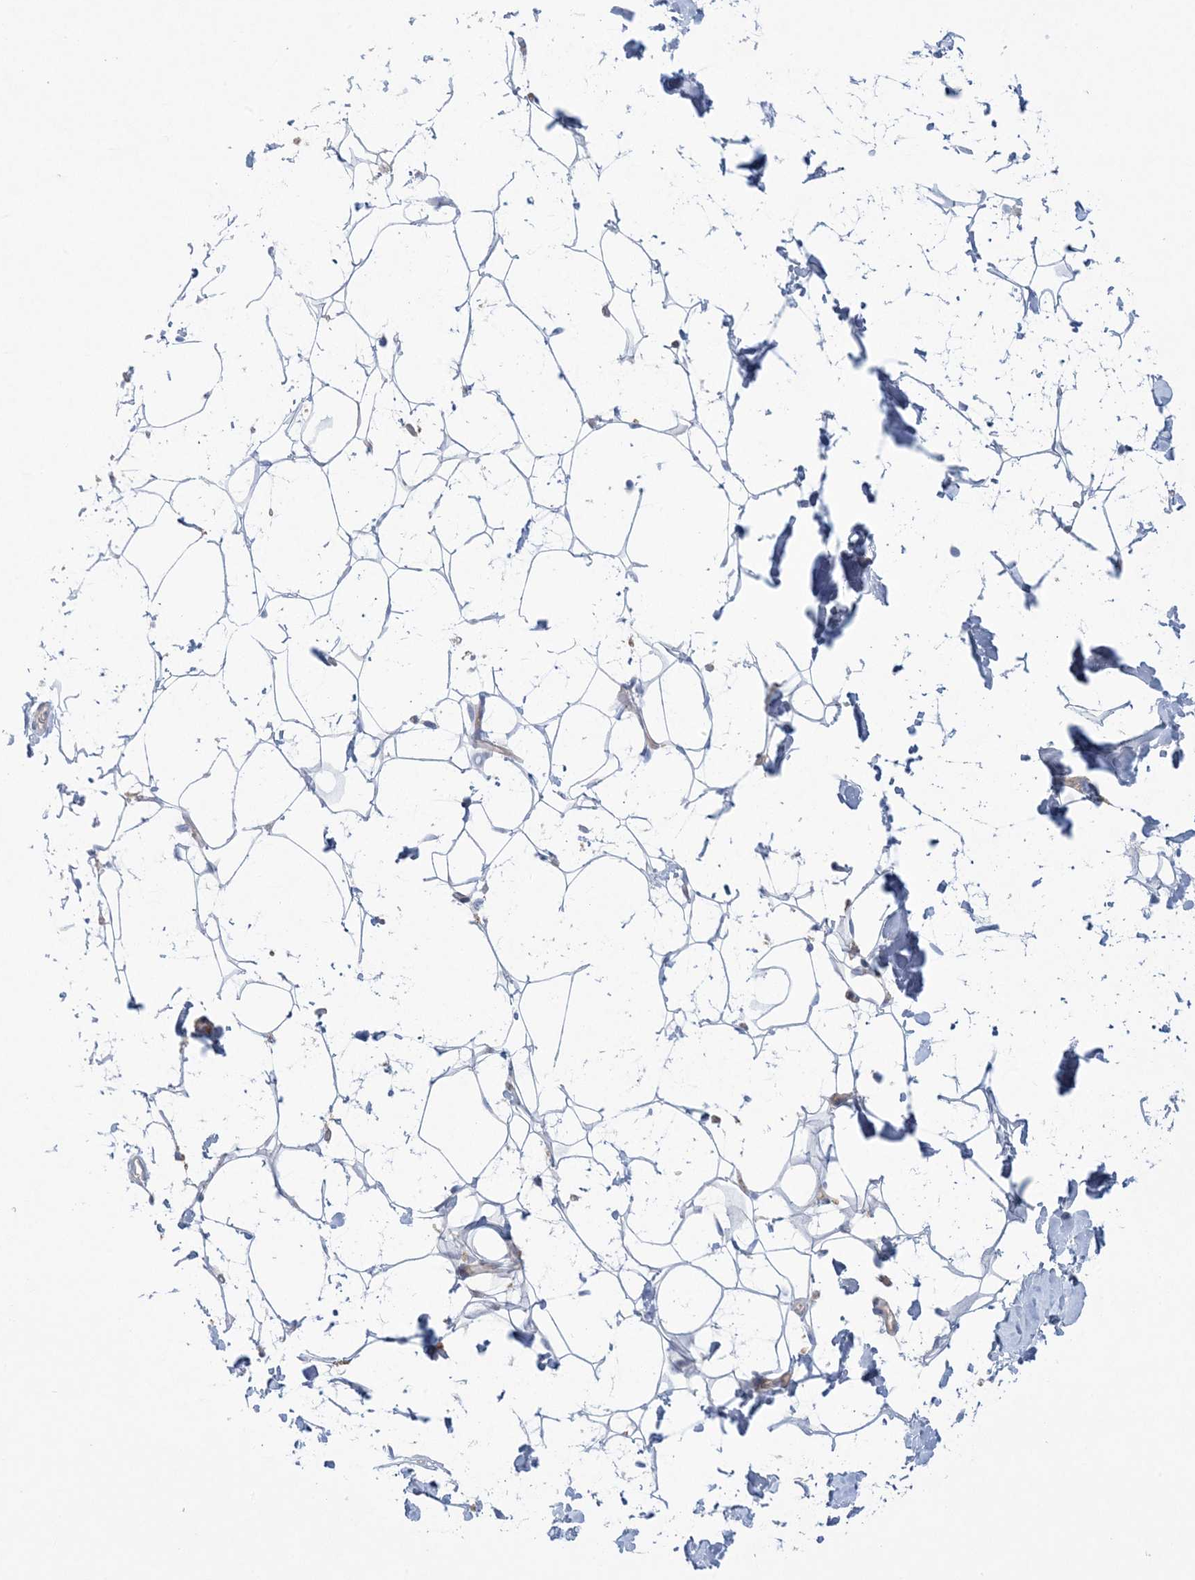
{"staining": {"intensity": "negative", "quantity": "none", "location": "none"}, "tissue": "adipose tissue", "cell_type": "Adipocytes", "image_type": "normal", "snomed": [{"axis": "morphology", "description": "Normal tissue, NOS"}, {"axis": "topography", "description": "Breast"}], "caption": "Adipocytes are negative for protein expression in unremarkable human adipose tissue. Nuclei are stained in blue.", "gene": "ARHGAP30", "patient": {"sex": "female", "age": 26}}